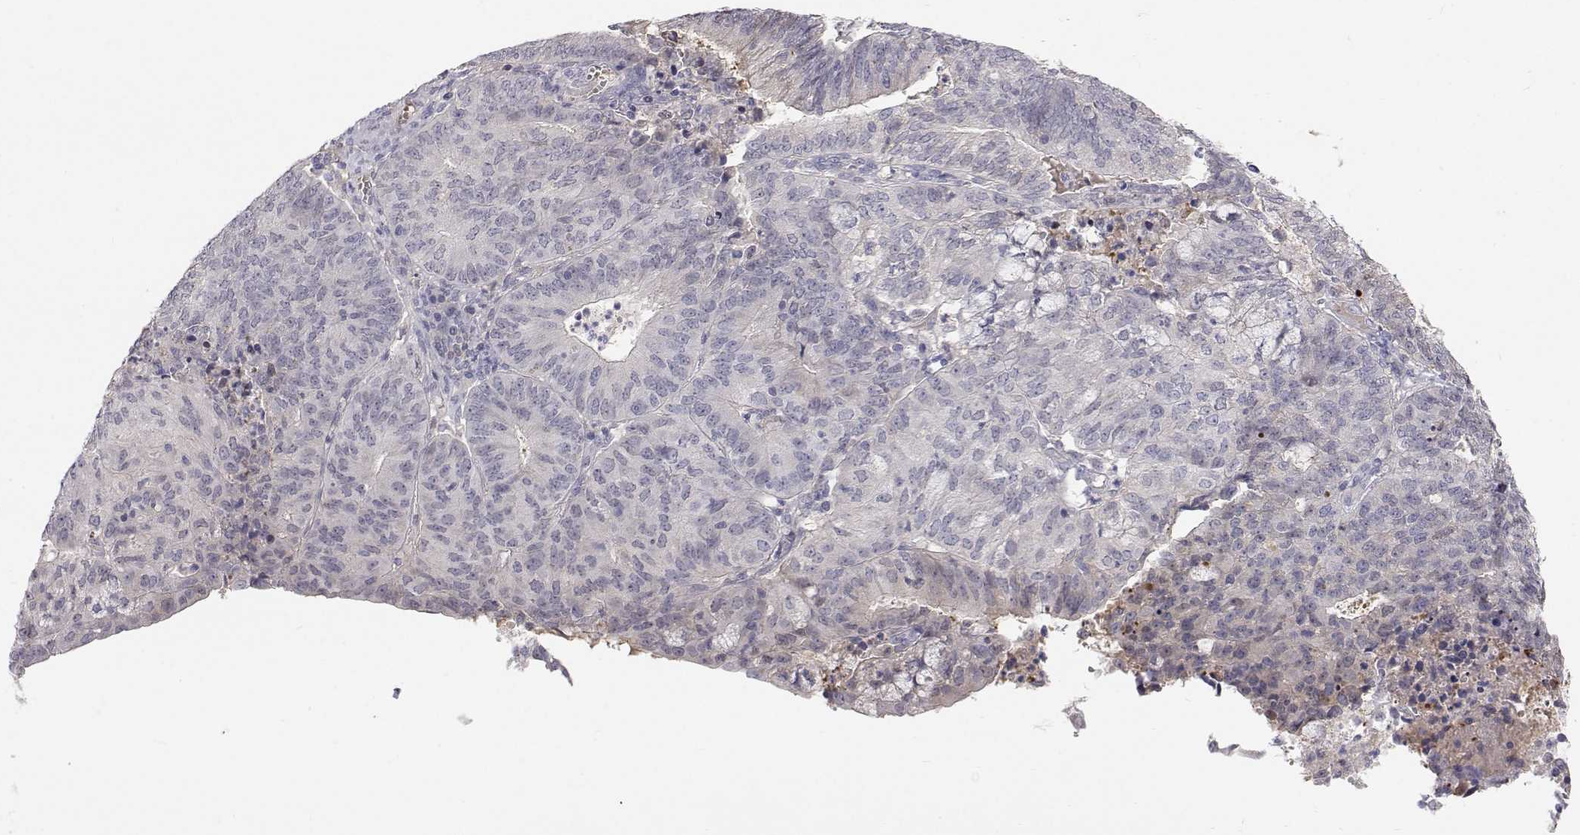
{"staining": {"intensity": "negative", "quantity": "none", "location": "none"}, "tissue": "endometrial cancer", "cell_type": "Tumor cells", "image_type": "cancer", "snomed": [{"axis": "morphology", "description": "Adenocarcinoma, NOS"}, {"axis": "topography", "description": "Endometrium"}], "caption": "Micrograph shows no protein expression in tumor cells of endometrial cancer tissue.", "gene": "MYPN", "patient": {"sex": "female", "age": 82}}